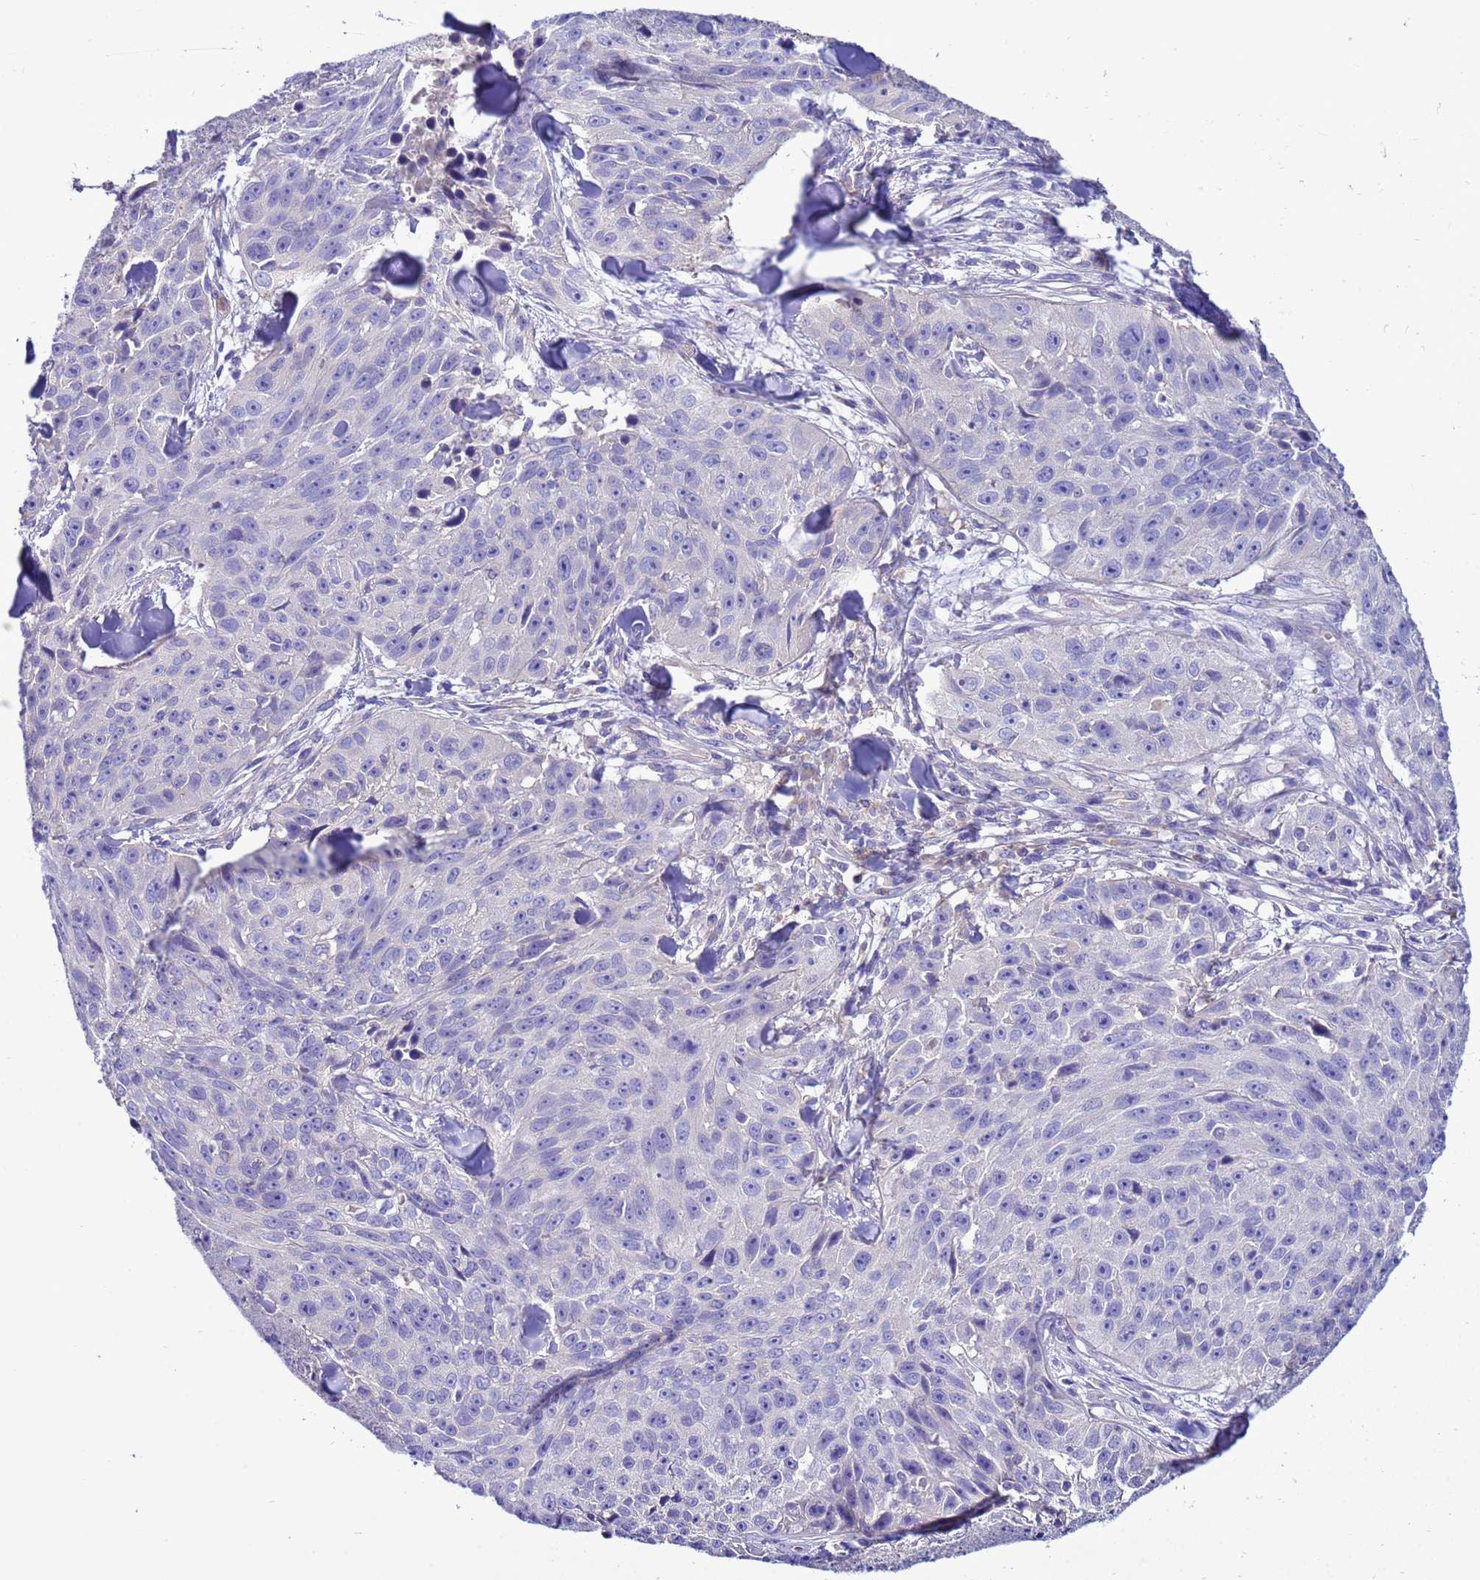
{"staining": {"intensity": "negative", "quantity": "none", "location": "none"}, "tissue": "skin cancer", "cell_type": "Tumor cells", "image_type": "cancer", "snomed": [{"axis": "morphology", "description": "Squamous cell carcinoma, NOS"}, {"axis": "topography", "description": "Skin"}], "caption": "This photomicrograph is of squamous cell carcinoma (skin) stained with IHC to label a protein in brown with the nuclei are counter-stained blue. There is no staining in tumor cells.", "gene": "KICS2", "patient": {"sex": "female", "age": 87}}